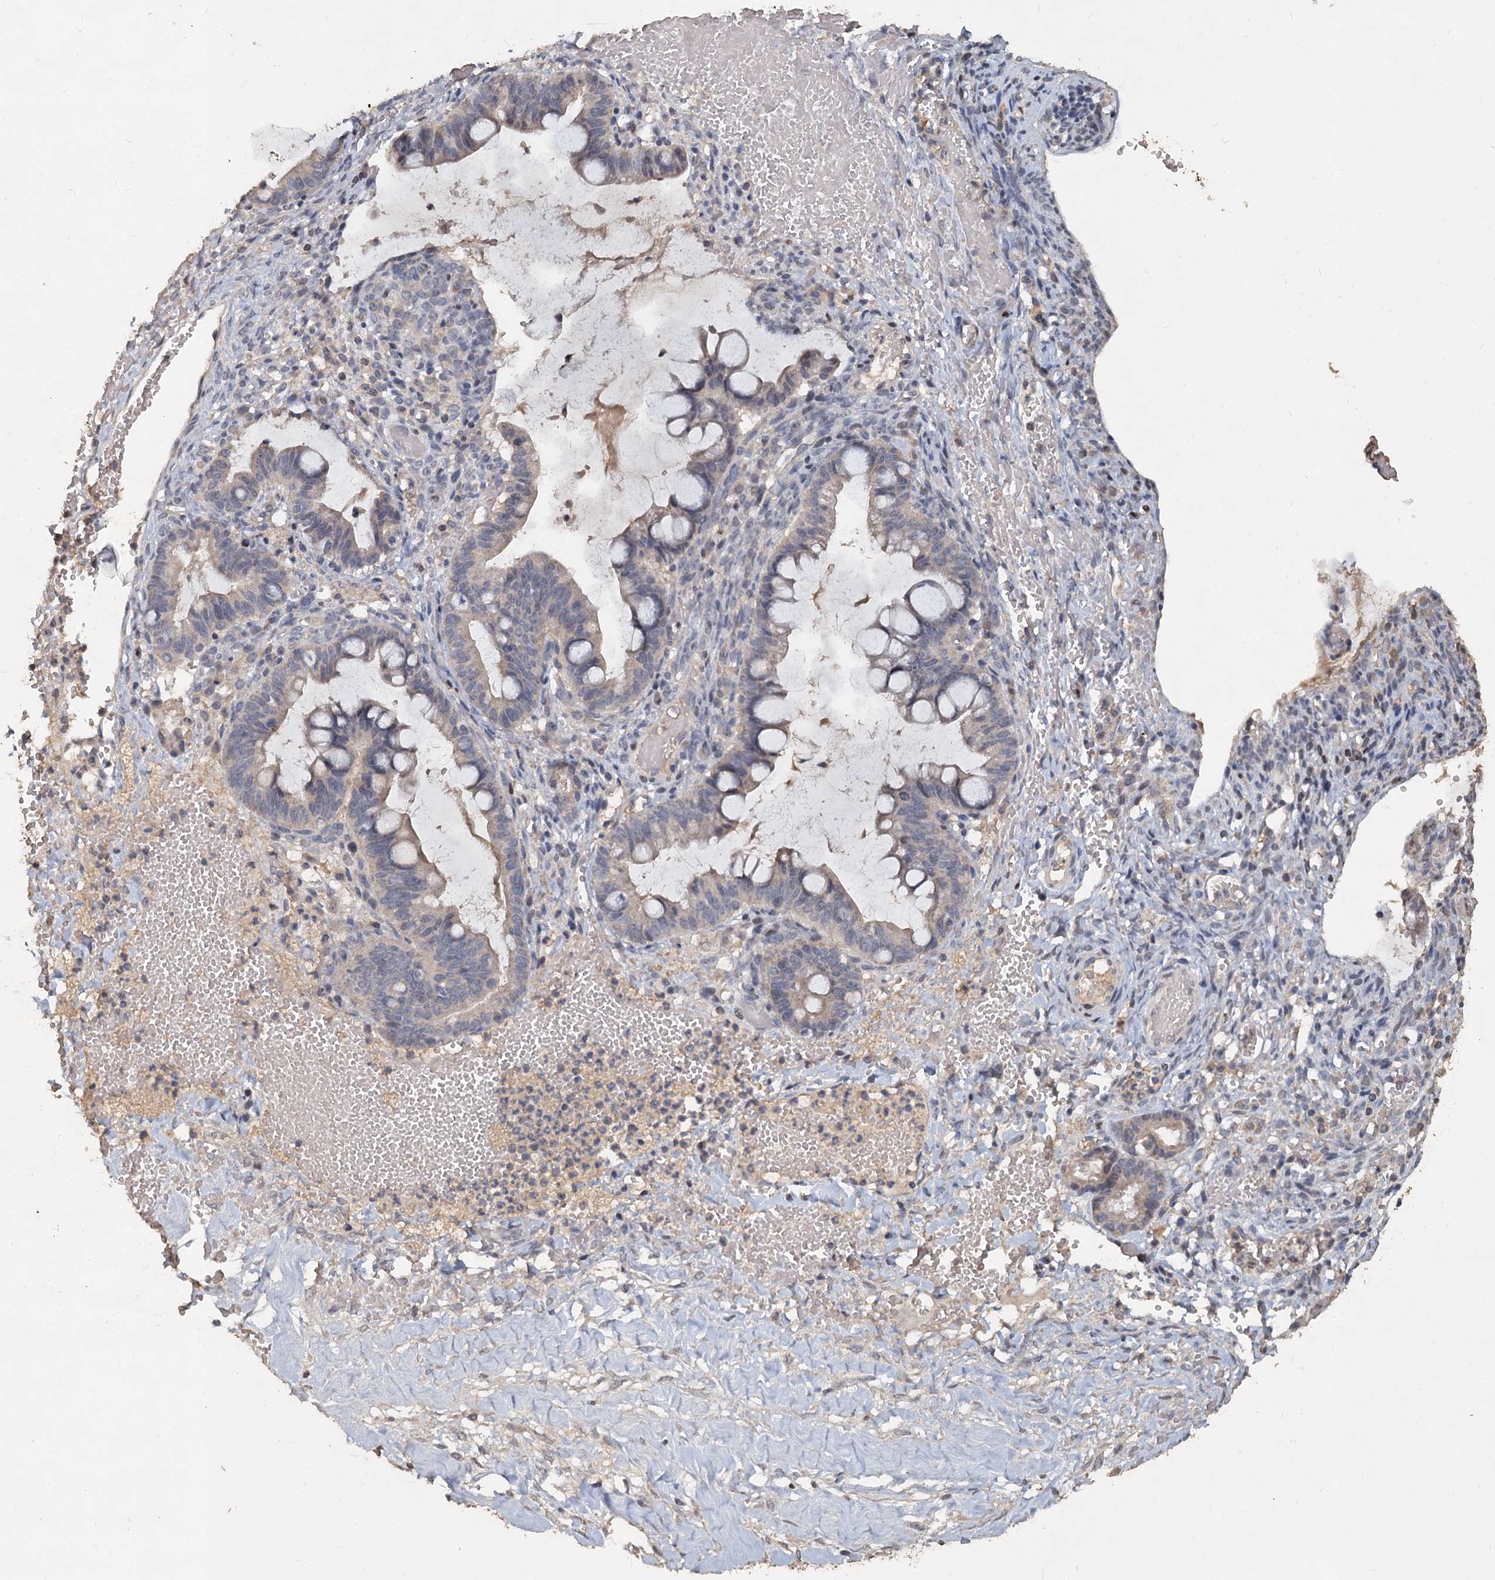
{"staining": {"intensity": "negative", "quantity": "none", "location": "none"}, "tissue": "ovarian cancer", "cell_type": "Tumor cells", "image_type": "cancer", "snomed": [{"axis": "morphology", "description": "Cystadenocarcinoma, mucinous, NOS"}, {"axis": "topography", "description": "Ovary"}], "caption": "Immunohistochemistry (IHC) photomicrograph of neoplastic tissue: mucinous cystadenocarcinoma (ovarian) stained with DAB reveals no significant protein staining in tumor cells.", "gene": "CCDC61", "patient": {"sex": "female", "age": 73}}